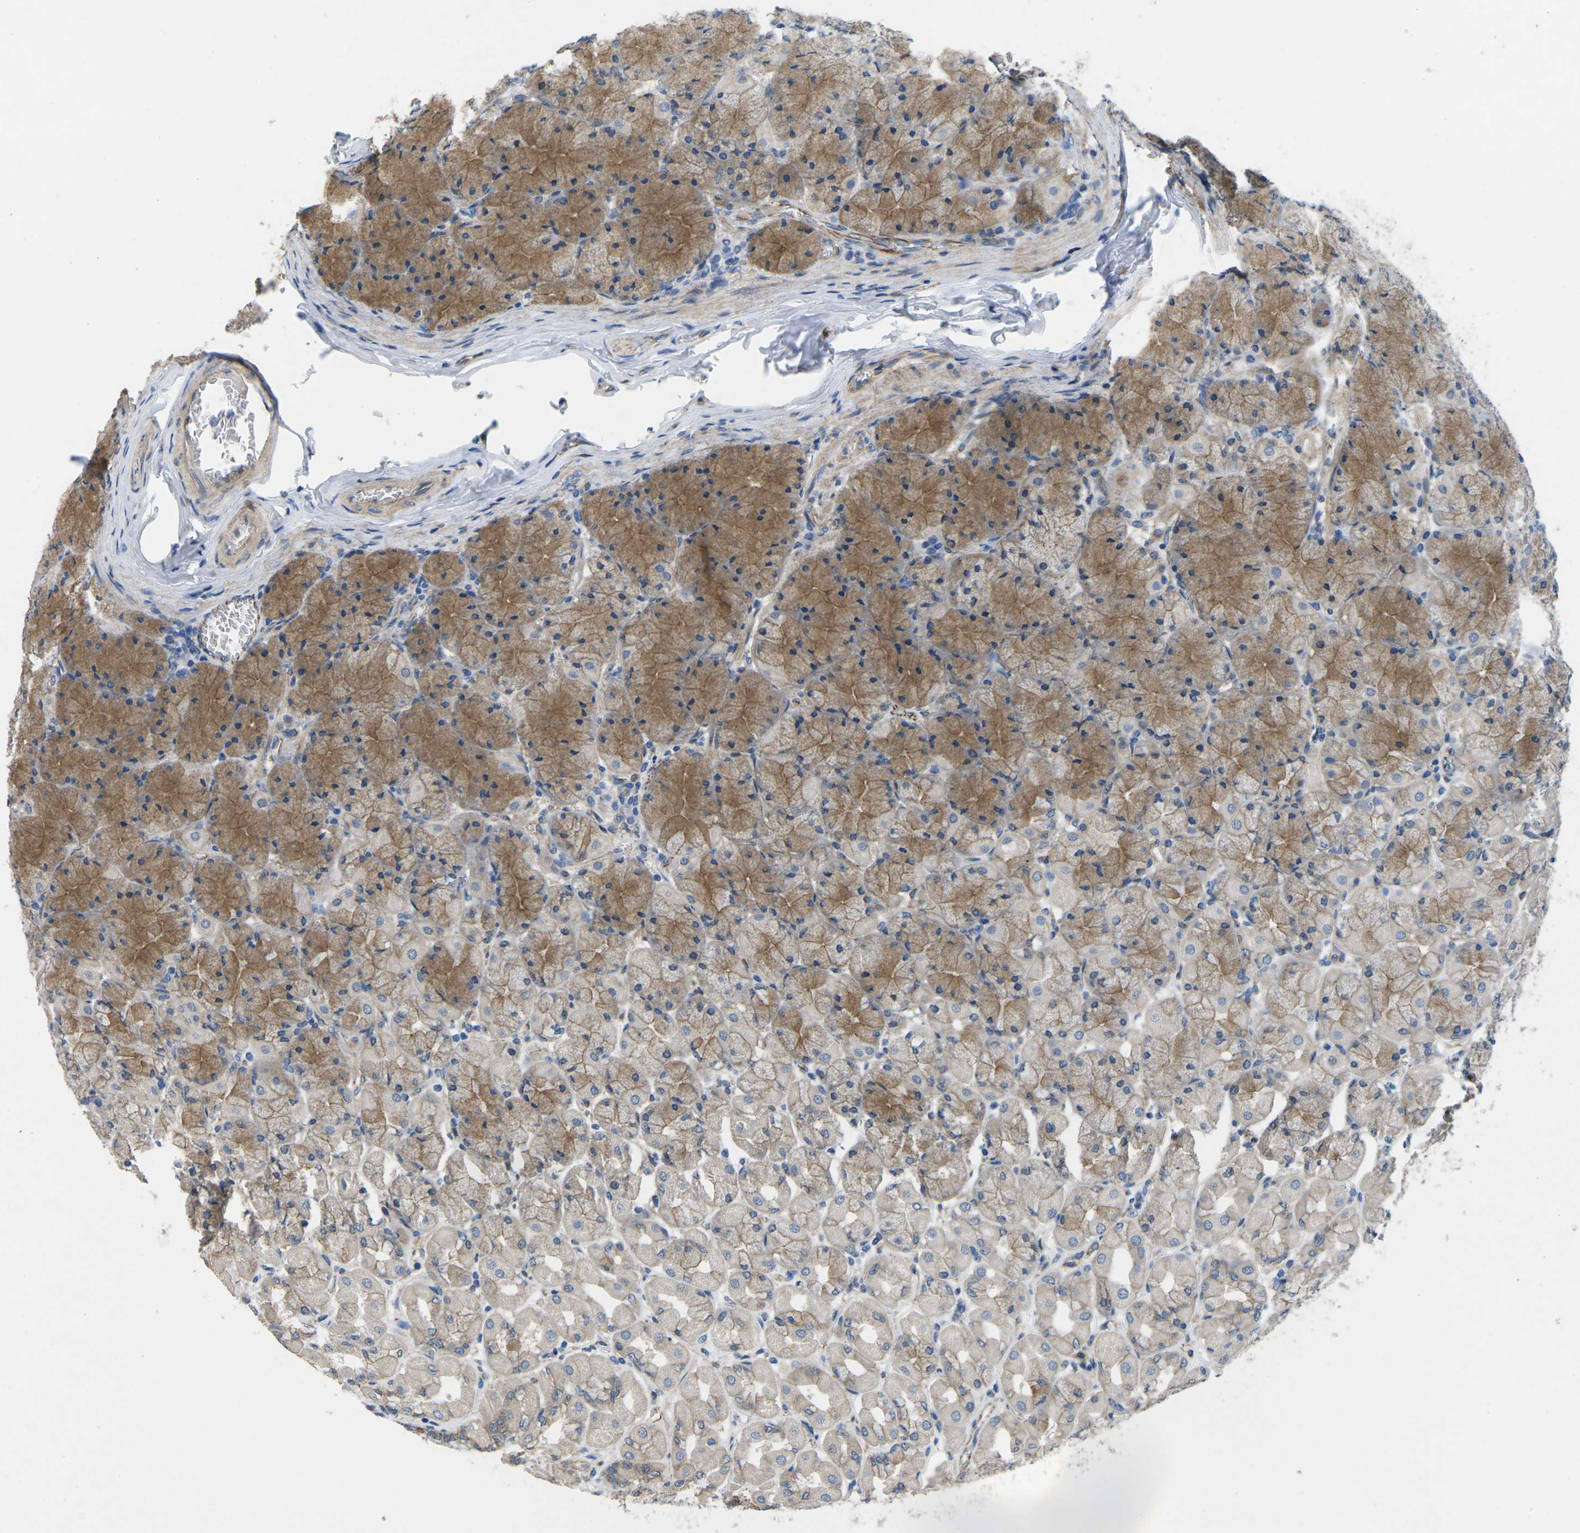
{"staining": {"intensity": "moderate", "quantity": ">75%", "location": "cytoplasmic/membranous"}, "tissue": "stomach", "cell_type": "Glandular cells", "image_type": "normal", "snomed": [{"axis": "morphology", "description": "Normal tissue, NOS"}, {"axis": "topography", "description": "Stomach, upper"}], "caption": "Brown immunohistochemical staining in benign stomach demonstrates moderate cytoplasmic/membranous positivity in approximately >75% of glandular cells.", "gene": "CTNND1", "patient": {"sex": "female", "age": 56}}